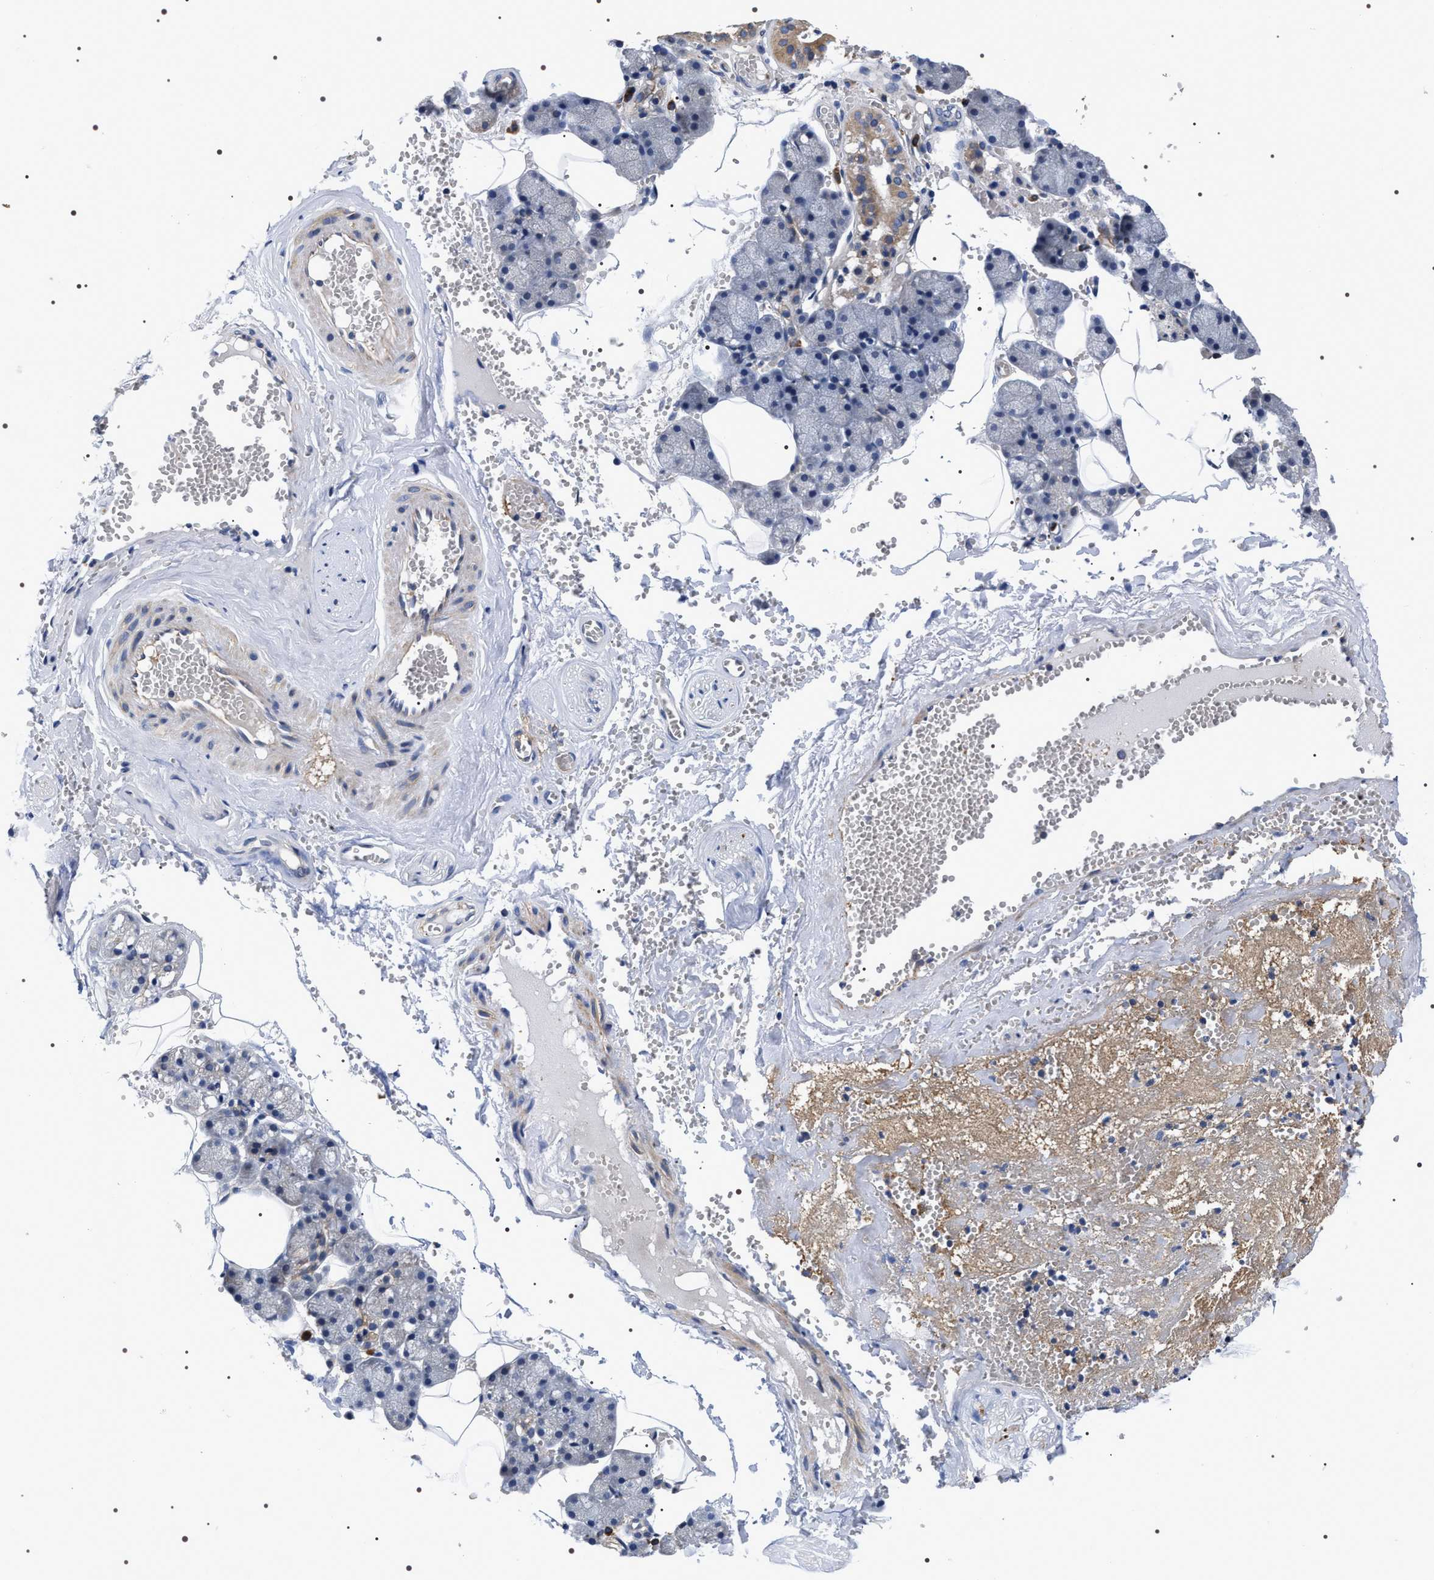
{"staining": {"intensity": "moderate", "quantity": "<25%", "location": "cytoplasmic/membranous"}, "tissue": "salivary gland", "cell_type": "Glandular cells", "image_type": "normal", "snomed": [{"axis": "morphology", "description": "Normal tissue, NOS"}, {"axis": "topography", "description": "Salivary gland"}], "caption": "This photomicrograph shows immunohistochemistry (IHC) staining of benign salivary gland, with low moderate cytoplasmic/membranous staining in approximately <25% of glandular cells.", "gene": "MIS18A", "patient": {"sex": "male", "age": 62}}